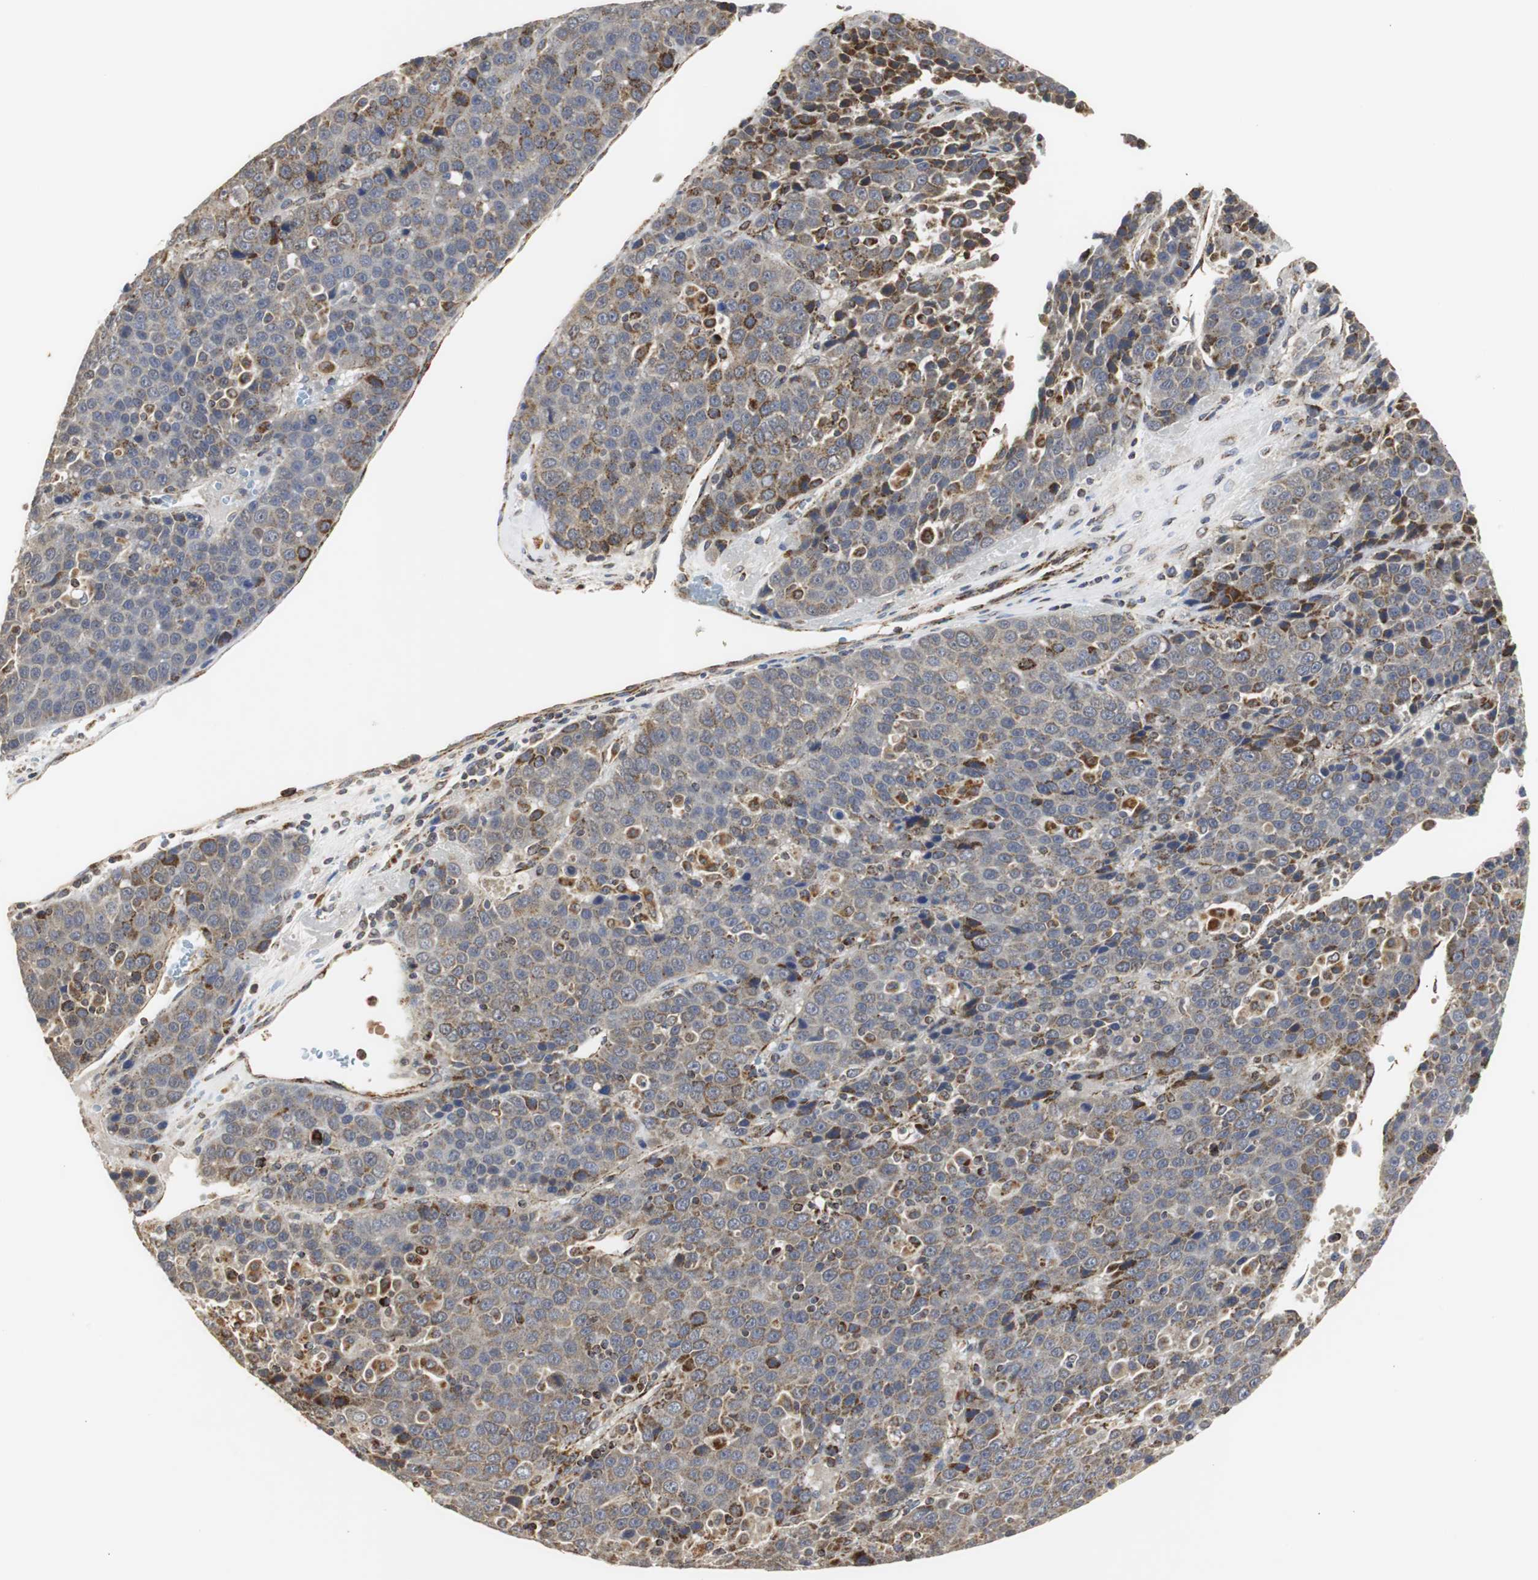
{"staining": {"intensity": "strong", "quantity": "25%-75%", "location": "cytoplasmic/membranous"}, "tissue": "liver cancer", "cell_type": "Tumor cells", "image_type": "cancer", "snomed": [{"axis": "morphology", "description": "Carcinoma, Hepatocellular, NOS"}, {"axis": "topography", "description": "Liver"}], "caption": "A photomicrograph showing strong cytoplasmic/membranous expression in approximately 25%-75% of tumor cells in liver cancer (hepatocellular carcinoma), as visualized by brown immunohistochemical staining.", "gene": "HSD17B10", "patient": {"sex": "female", "age": 53}}